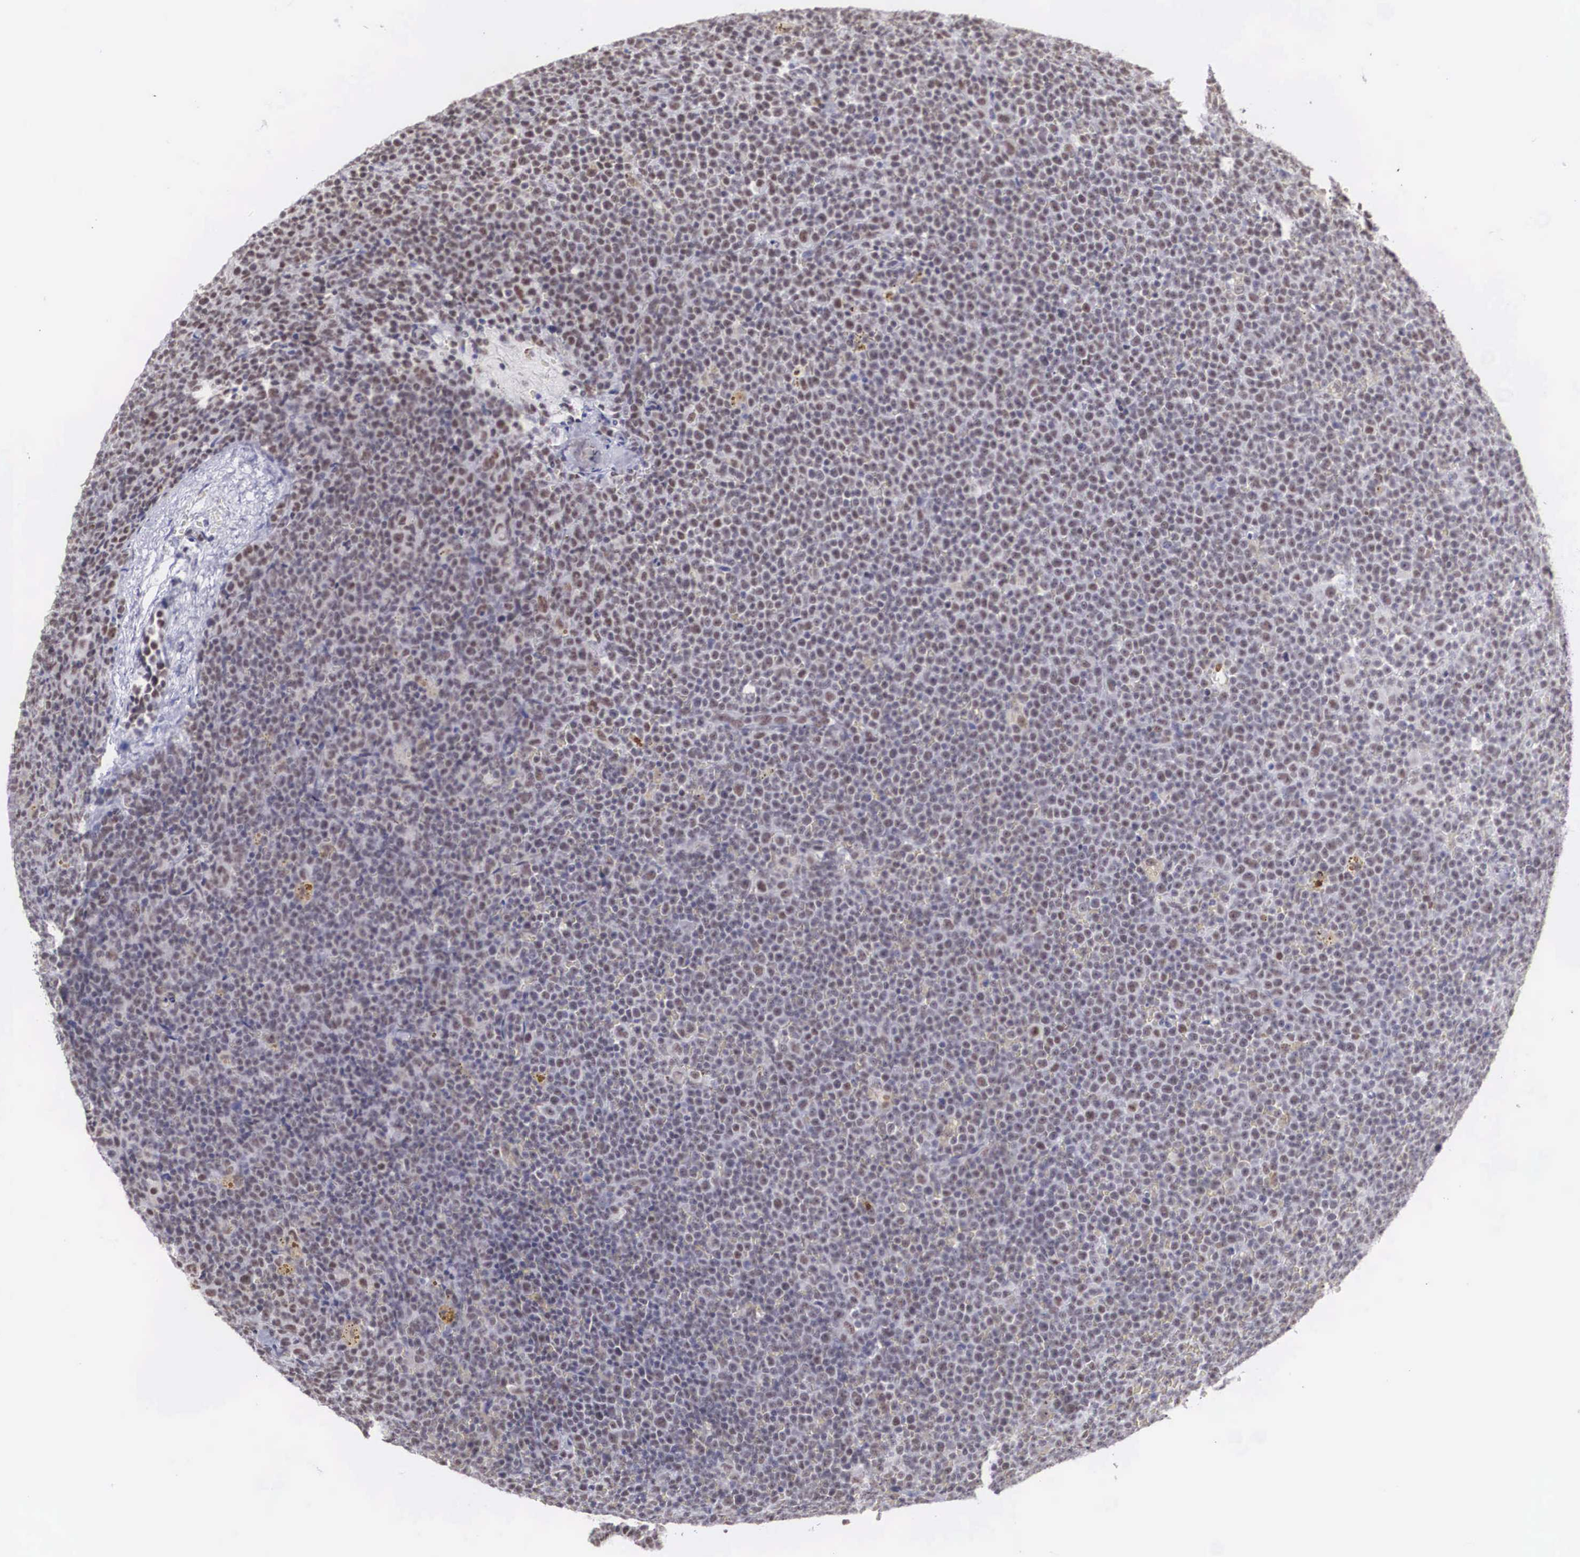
{"staining": {"intensity": "weak", "quantity": "25%-75%", "location": "nuclear"}, "tissue": "lymphoma", "cell_type": "Tumor cells", "image_type": "cancer", "snomed": [{"axis": "morphology", "description": "Malignant lymphoma, non-Hodgkin's type, Low grade"}, {"axis": "topography", "description": "Lymph node"}], "caption": "Protein staining of low-grade malignant lymphoma, non-Hodgkin's type tissue reveals weak nuclear expression in about 25%-75% of tumor cells.", "gene": "CSTF2", "patient": {"sex": "male", "age": 50}}